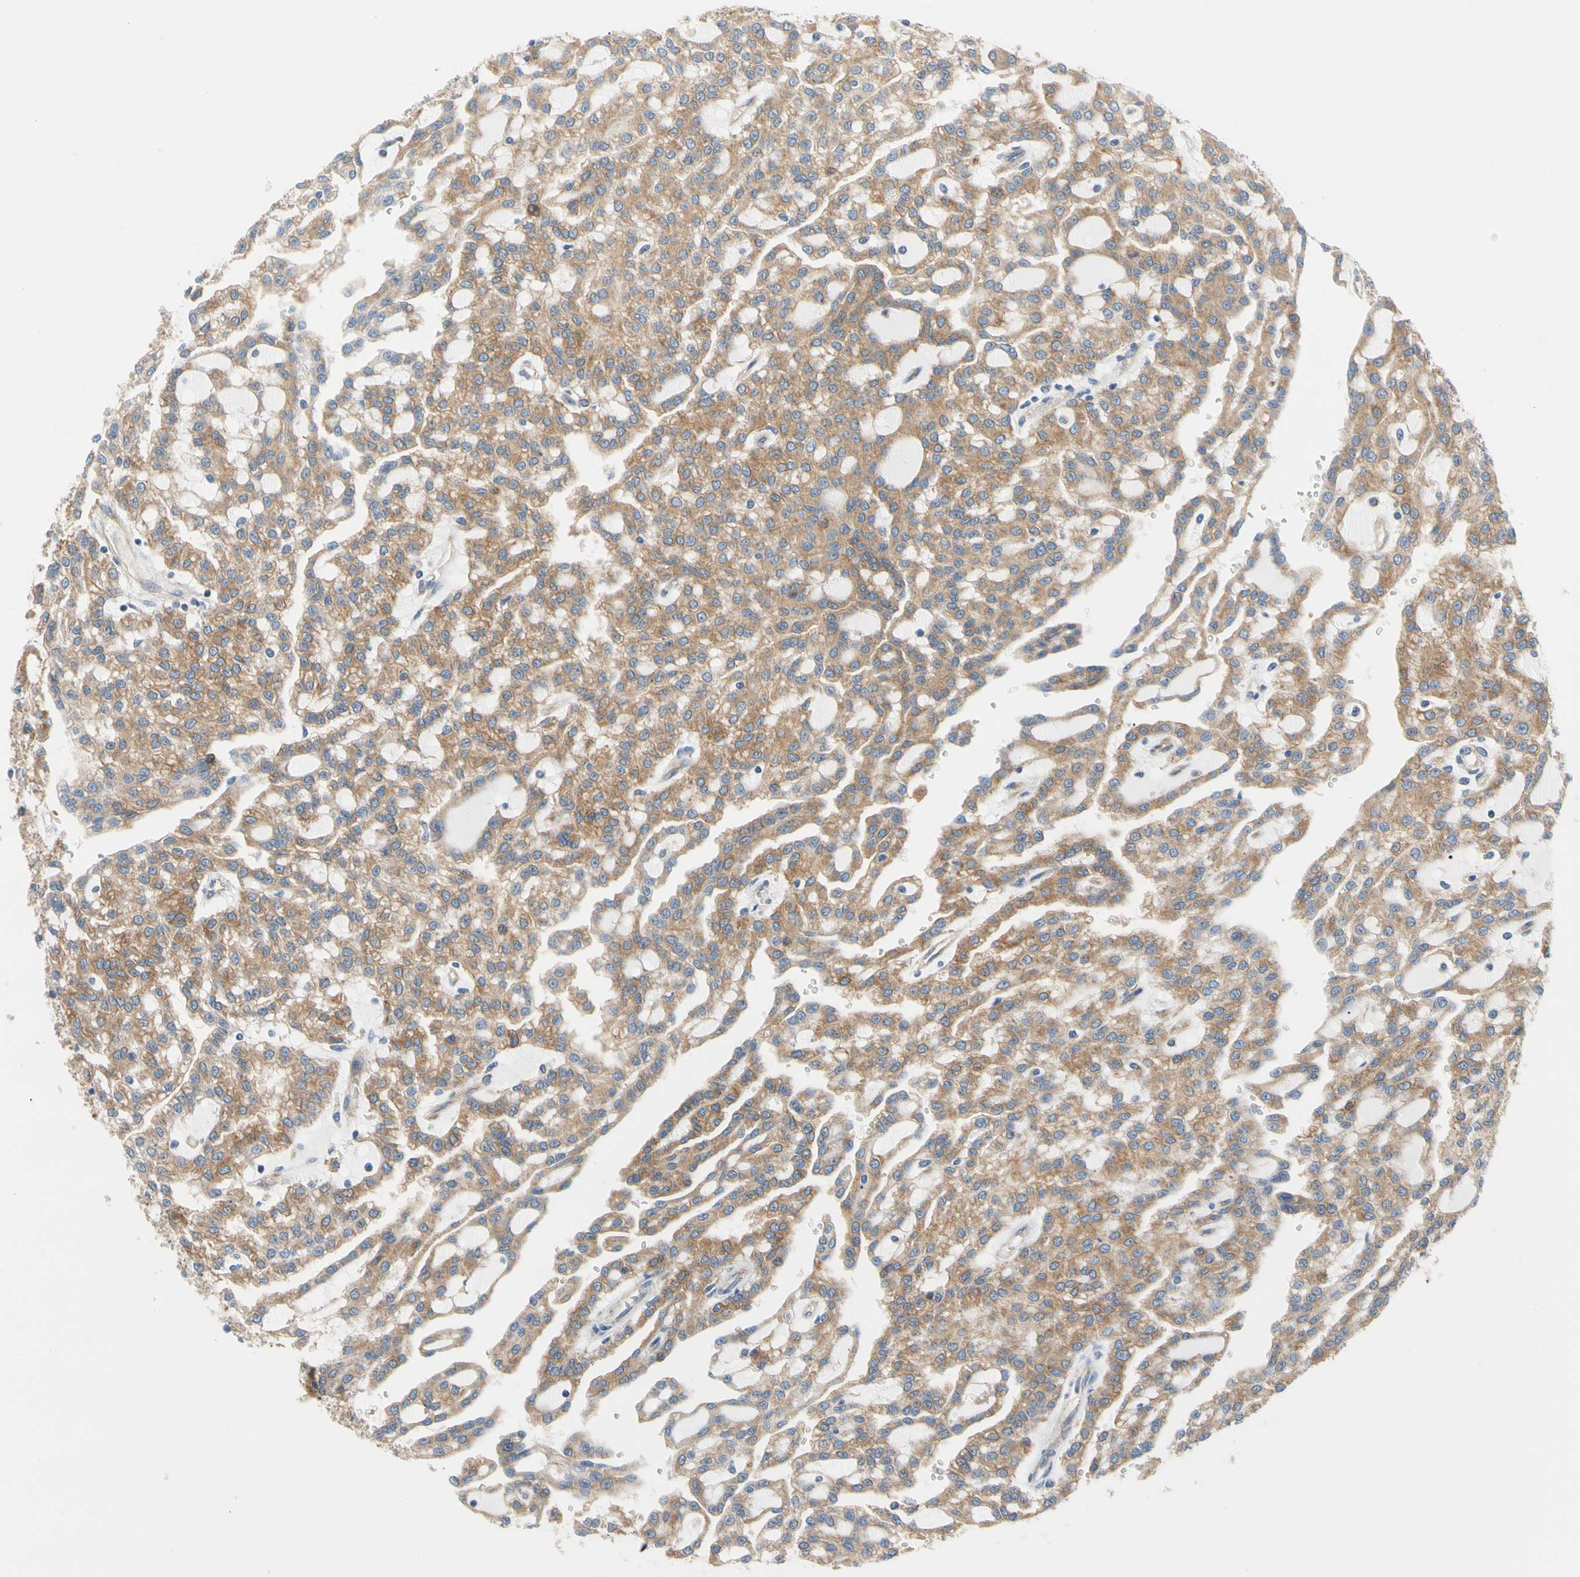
{"staining": {"intensity": "moderate", "quantity": ">75%", "location": "cytoplasmic/membranous"}, "tissue": "renal cancer", "cell_type": "Tumor cells", "image_type": "cancer", "snomed": [{"axis": "morphology", "description": "Adenocarcinoma, NOS"}, {"axis": "topography", "description": "Kidney"}], "caption": "Immunohistochemical staining of human adenocarcinoma (renal) shows moderate cytoplasmic/membranous protein expression in about >75% of tumor cells.", "gene": "GPHN", "patient": {"sex": "male", "age": 63}}